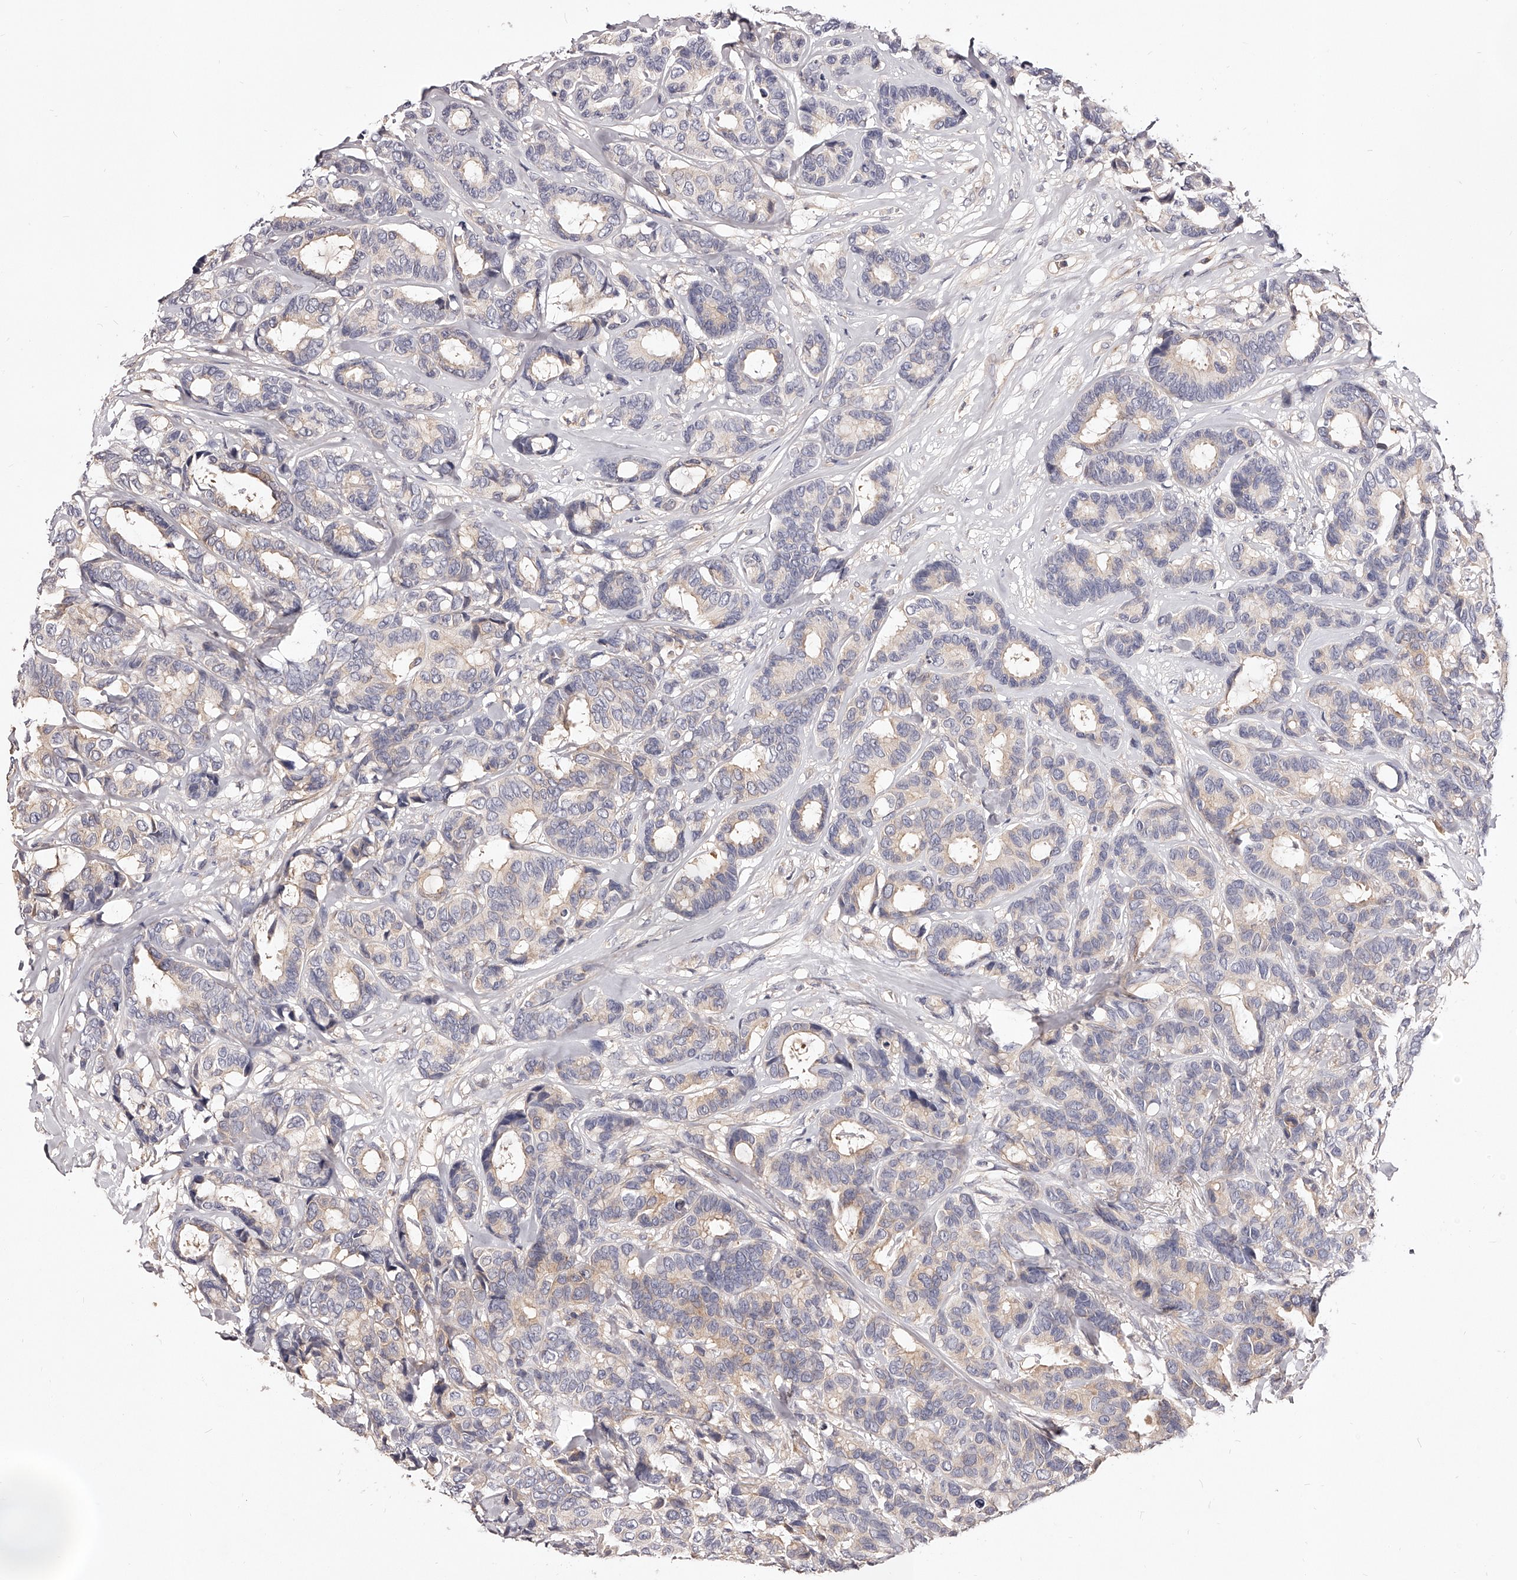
{"staining": {"intensity": "weak", "quantity": "<25%", "location": "cytoplasmic/membranous"}, "tissue": "breast cancer", "cell_type": "Tumor cells", "image_type": "cancer", "snomed": [{"axis": "morphology", "description": "Duct carcinoma"}, {"axis": "topography", "description": "Breast"}], "caption": "High magnification brightfield microscopy of breast cancer stained with DAB (3,3'-diaminobenzidine) (brown) and counterstained with hematoxylin (blue): tumor cells show no significant staining.", "gene": "PHACTR1", "patient": {"sex": "female", "age": 87}}